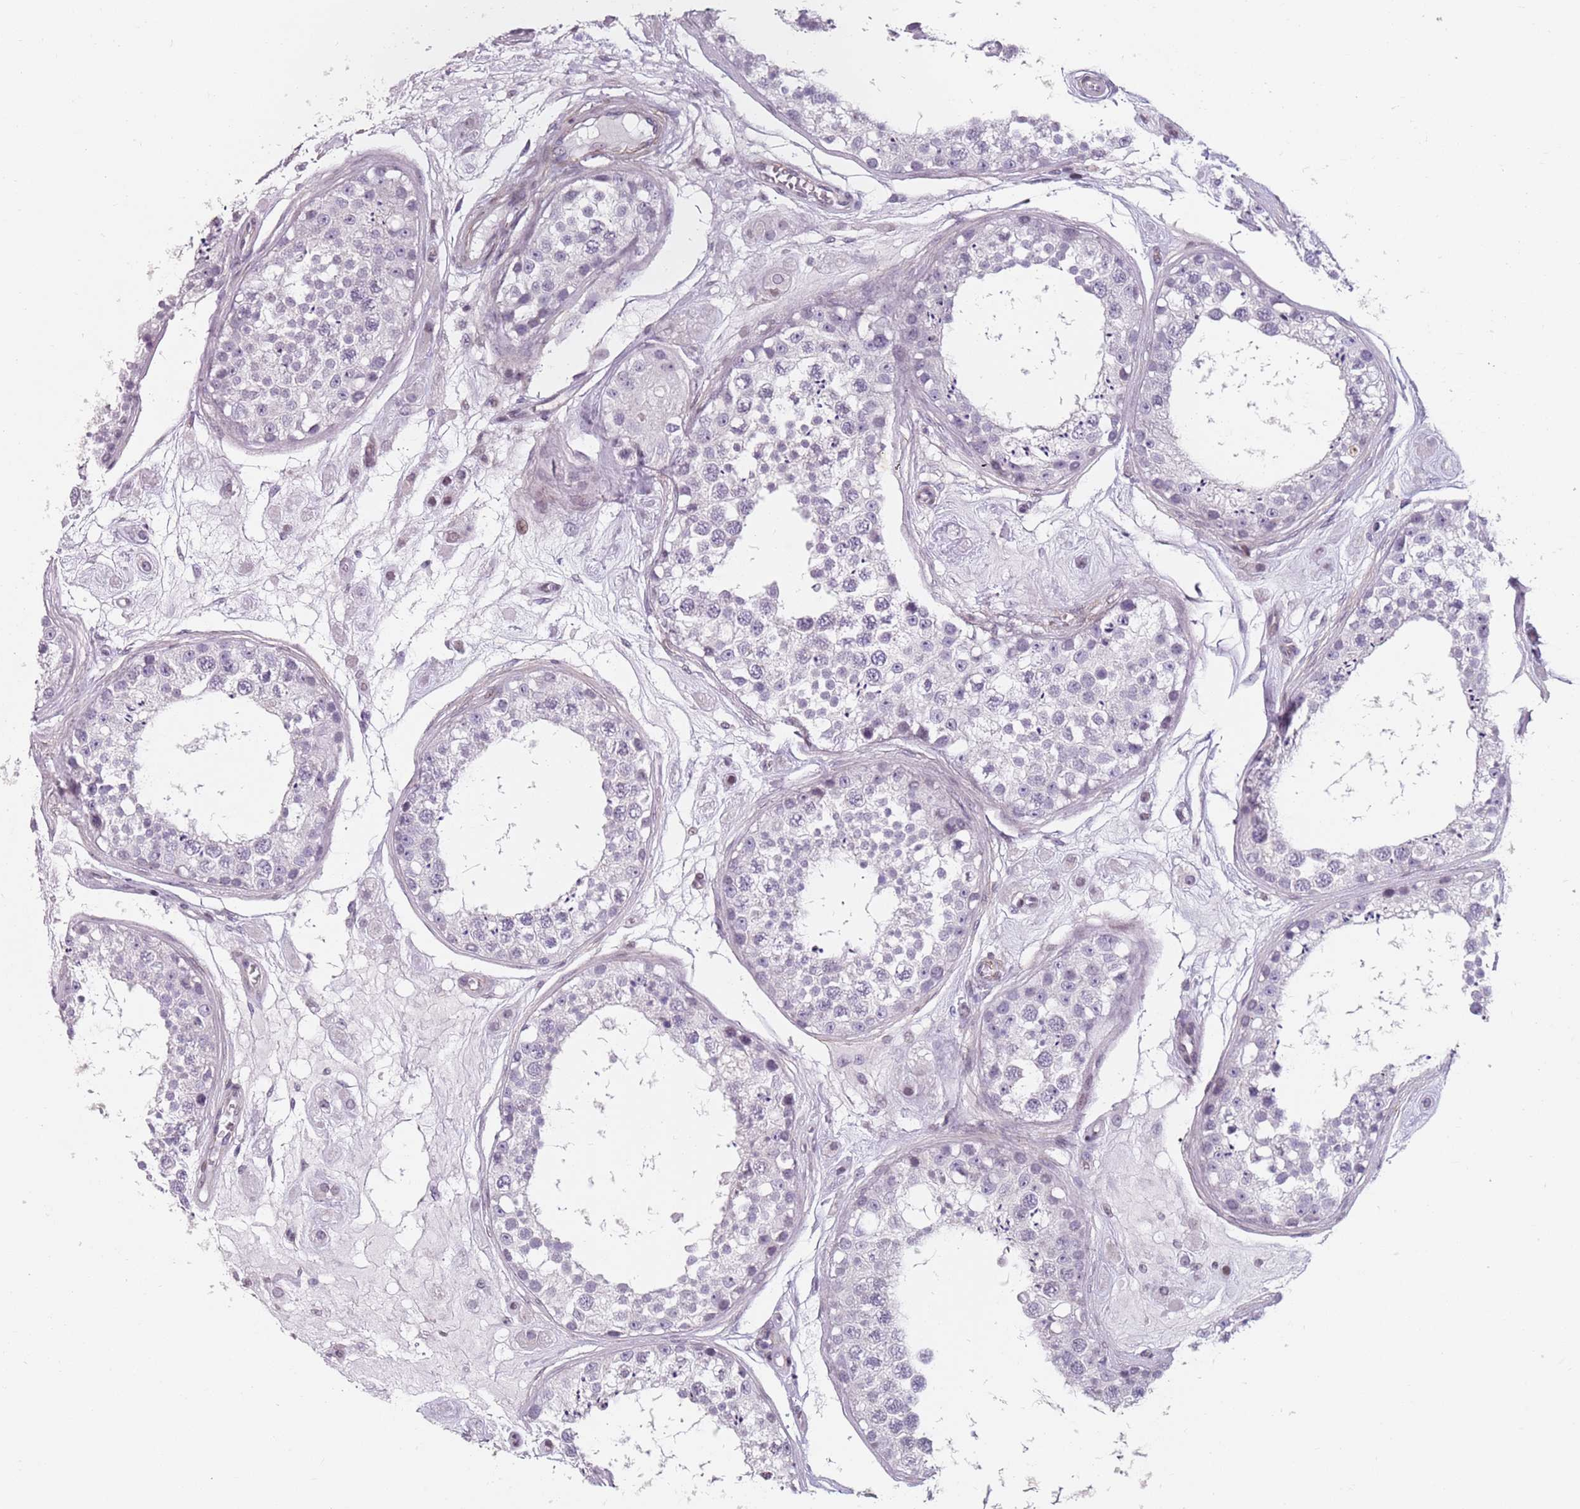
{"staining": {"intensity": "negative", "quantity": "none", "location": "none"}, "tissue": "testis", "cell_type": "Cells in seminiferous ducts", "image_type": "normal", "snomed": [{"axis": "morphology", "description": "Normal tissue, NOS"}, {"axis": "topography", "description": "Testis"}], "caption": "DAB immunohistochemical staining of unremarkable human testis shows no significant expression in cells in seminiferous ducts. (Stains: DAB immunohistochemistry (IHC) with hematoxylin counter stain, Microscopy: brightfield microscopy at high magnification).", "gene": "TMC4", "patient": {"sex": "male", "age": 25}}